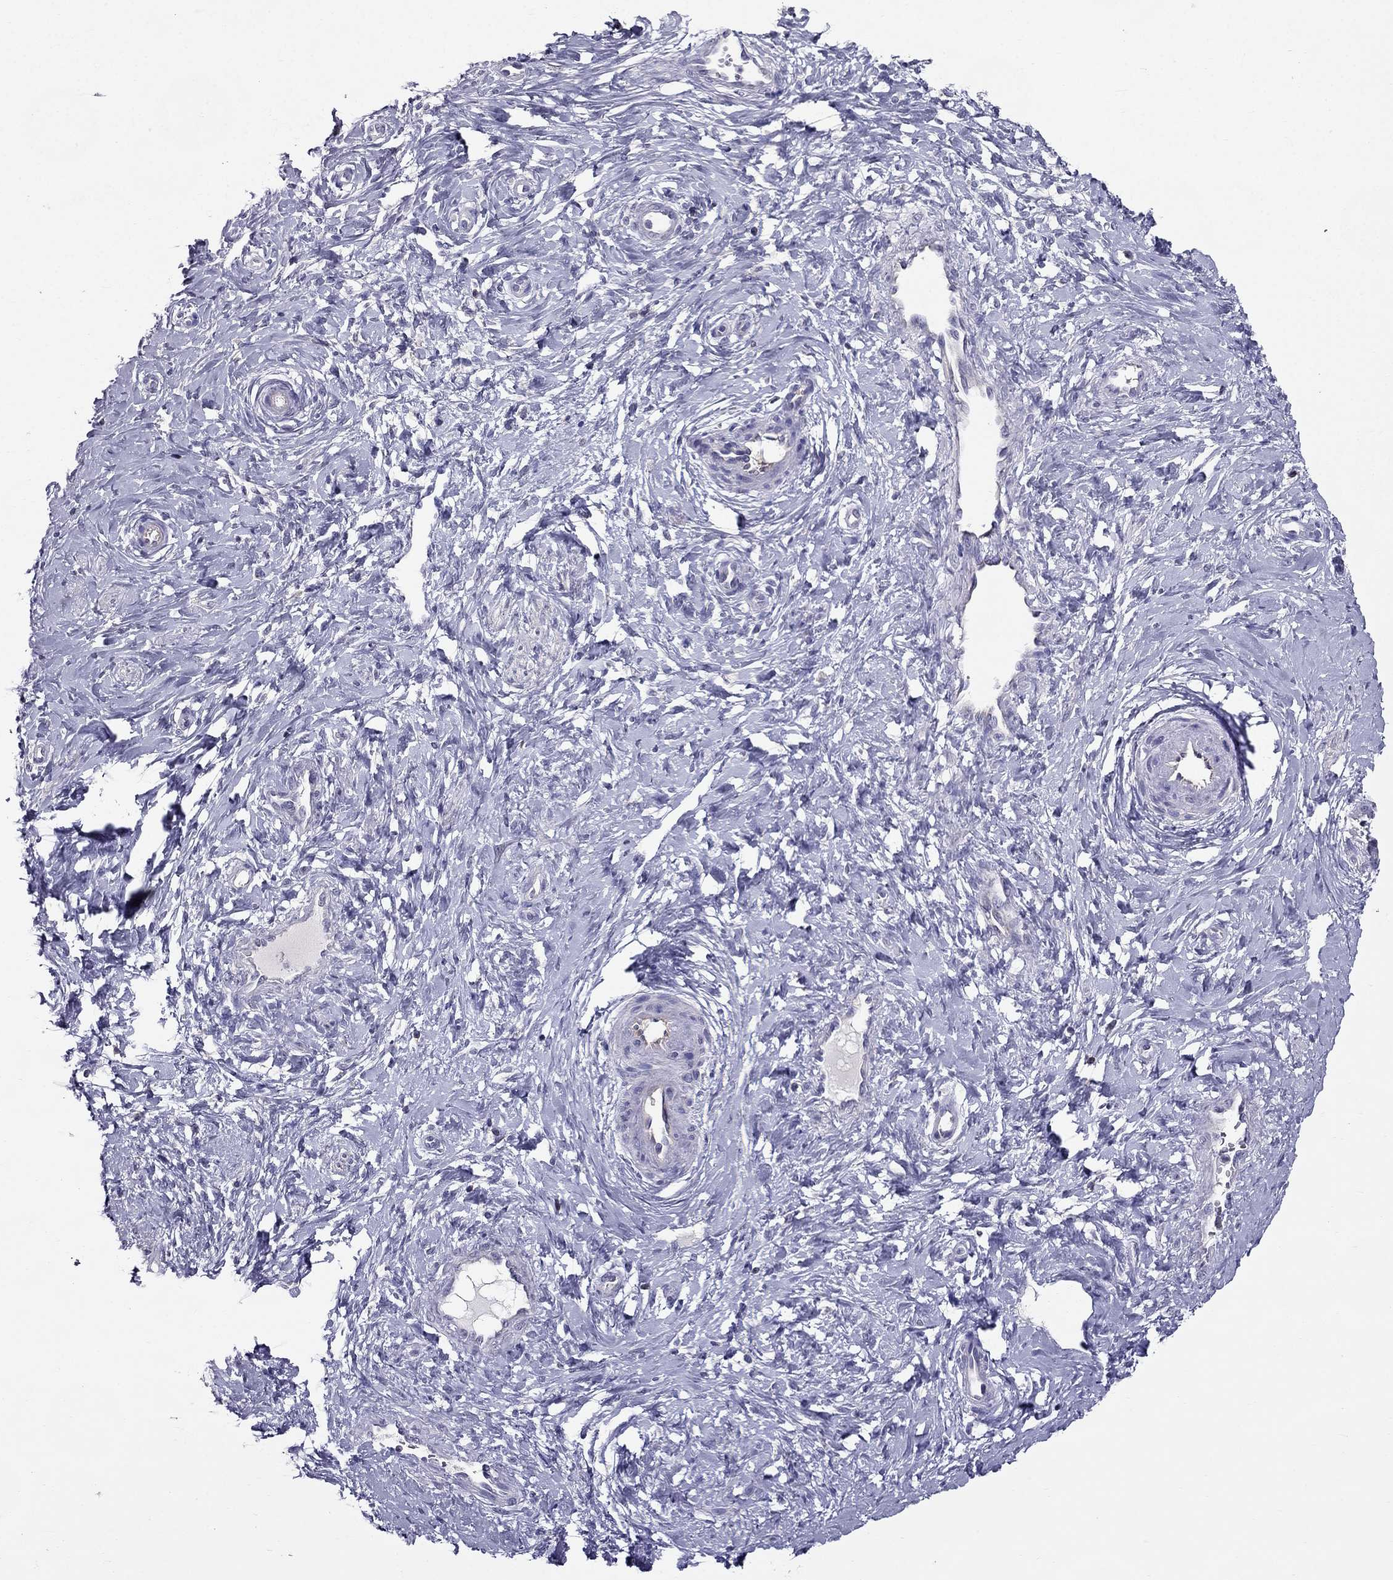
{"staining": {"intensity": "negative", "quantity": "none", "location": "none"}, "tissue": "cervix", "cell_type": "Glandular cells", "image_type": "normal", "snomed": [{"axis": "morphology", "description": "Normal tissue, NOS"}, {"axis": "topography", "description": "Cervix"}], "caption": "Cervix stained for a protein using immunohistochemistry displays no expression glandular cells.", "gene": "AAK1", "patient": {"sex": "female", "age": 37}}